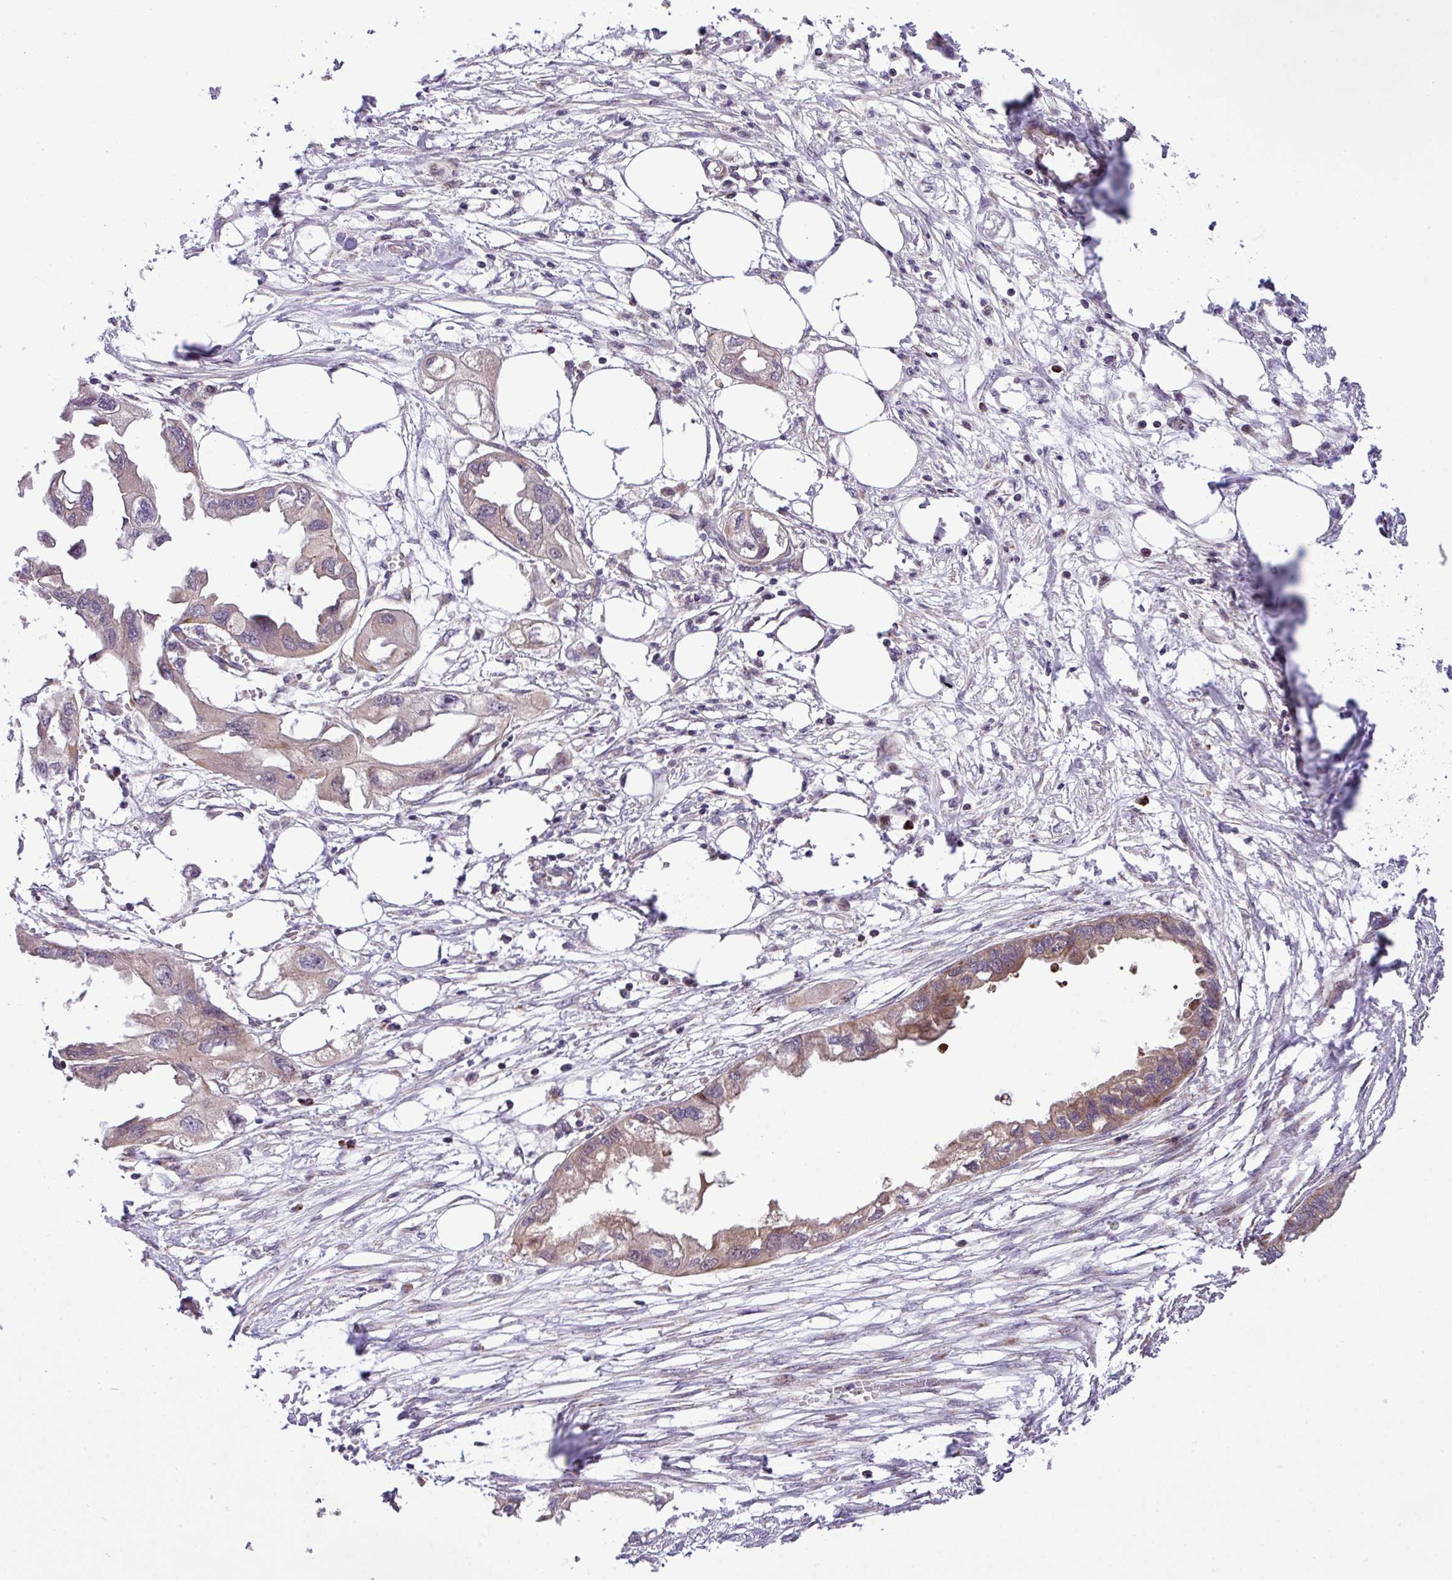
{"staining": {"intensity": "moderate", "quantity": ">75%", "location": "cytoplasmic/membranous"}, "tissue": "endometrial cancer", "cell_type": "Tumor cells", "image_type": "cancer", "snomed": [{"axis": "morphology", "description": "Adenocarcinoma, NOS"}, {"axis": "morphology", "description": "Adenocarcinoma, metastatic, NOS"}, {"axis": "topography", "description": "Adipose tissue"}, {"axis": "topography", "description": "Endometrium"}], "caption": "Endometrial cancer was stained to show a protein in brown. There is medium levels of moderate cytoplasmic/membranous positivity in about >75% of tumor cells.", "gene": "B3GNT9", "patient": {"sex": "female", "age": 67}}